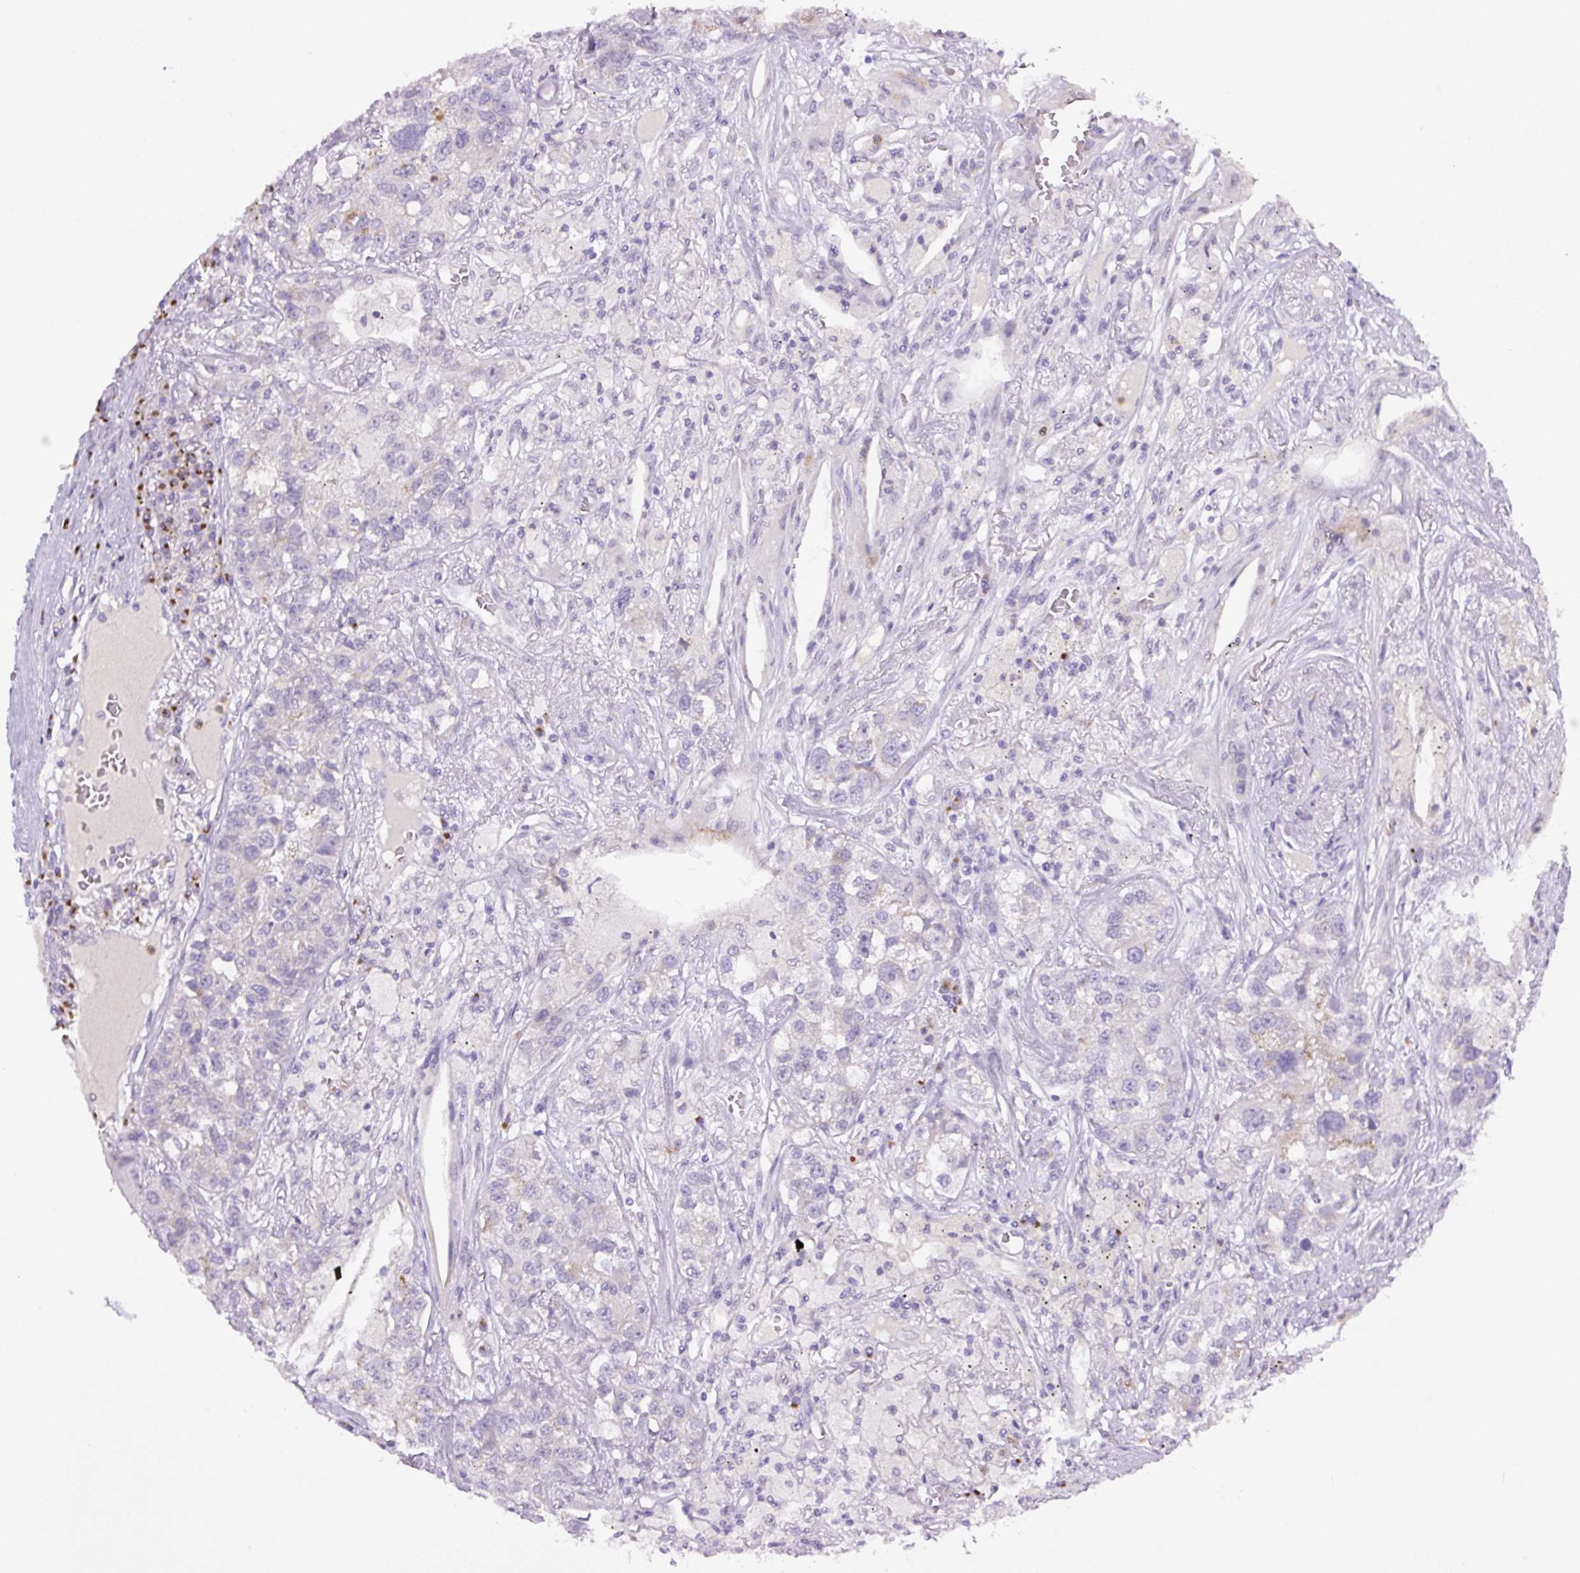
{"staining": {"intensity": "negative", "quantity": "none", "location": "none"}, "tissue": "lung cancer", "cell_type": "Tumor cells", "image_type": "cancer", "snomed": [{"axis": "morphology", "description": "Adenocarcinoma, NOS"}, {"axis": "topography", "description": "Lung"}], "caption": "The photomicrograph demonstrates no staining of tumor cells in lung adenocarcinoma.", "gene": "MFSD3", "patient": {"sex": "male", "age": 49}}